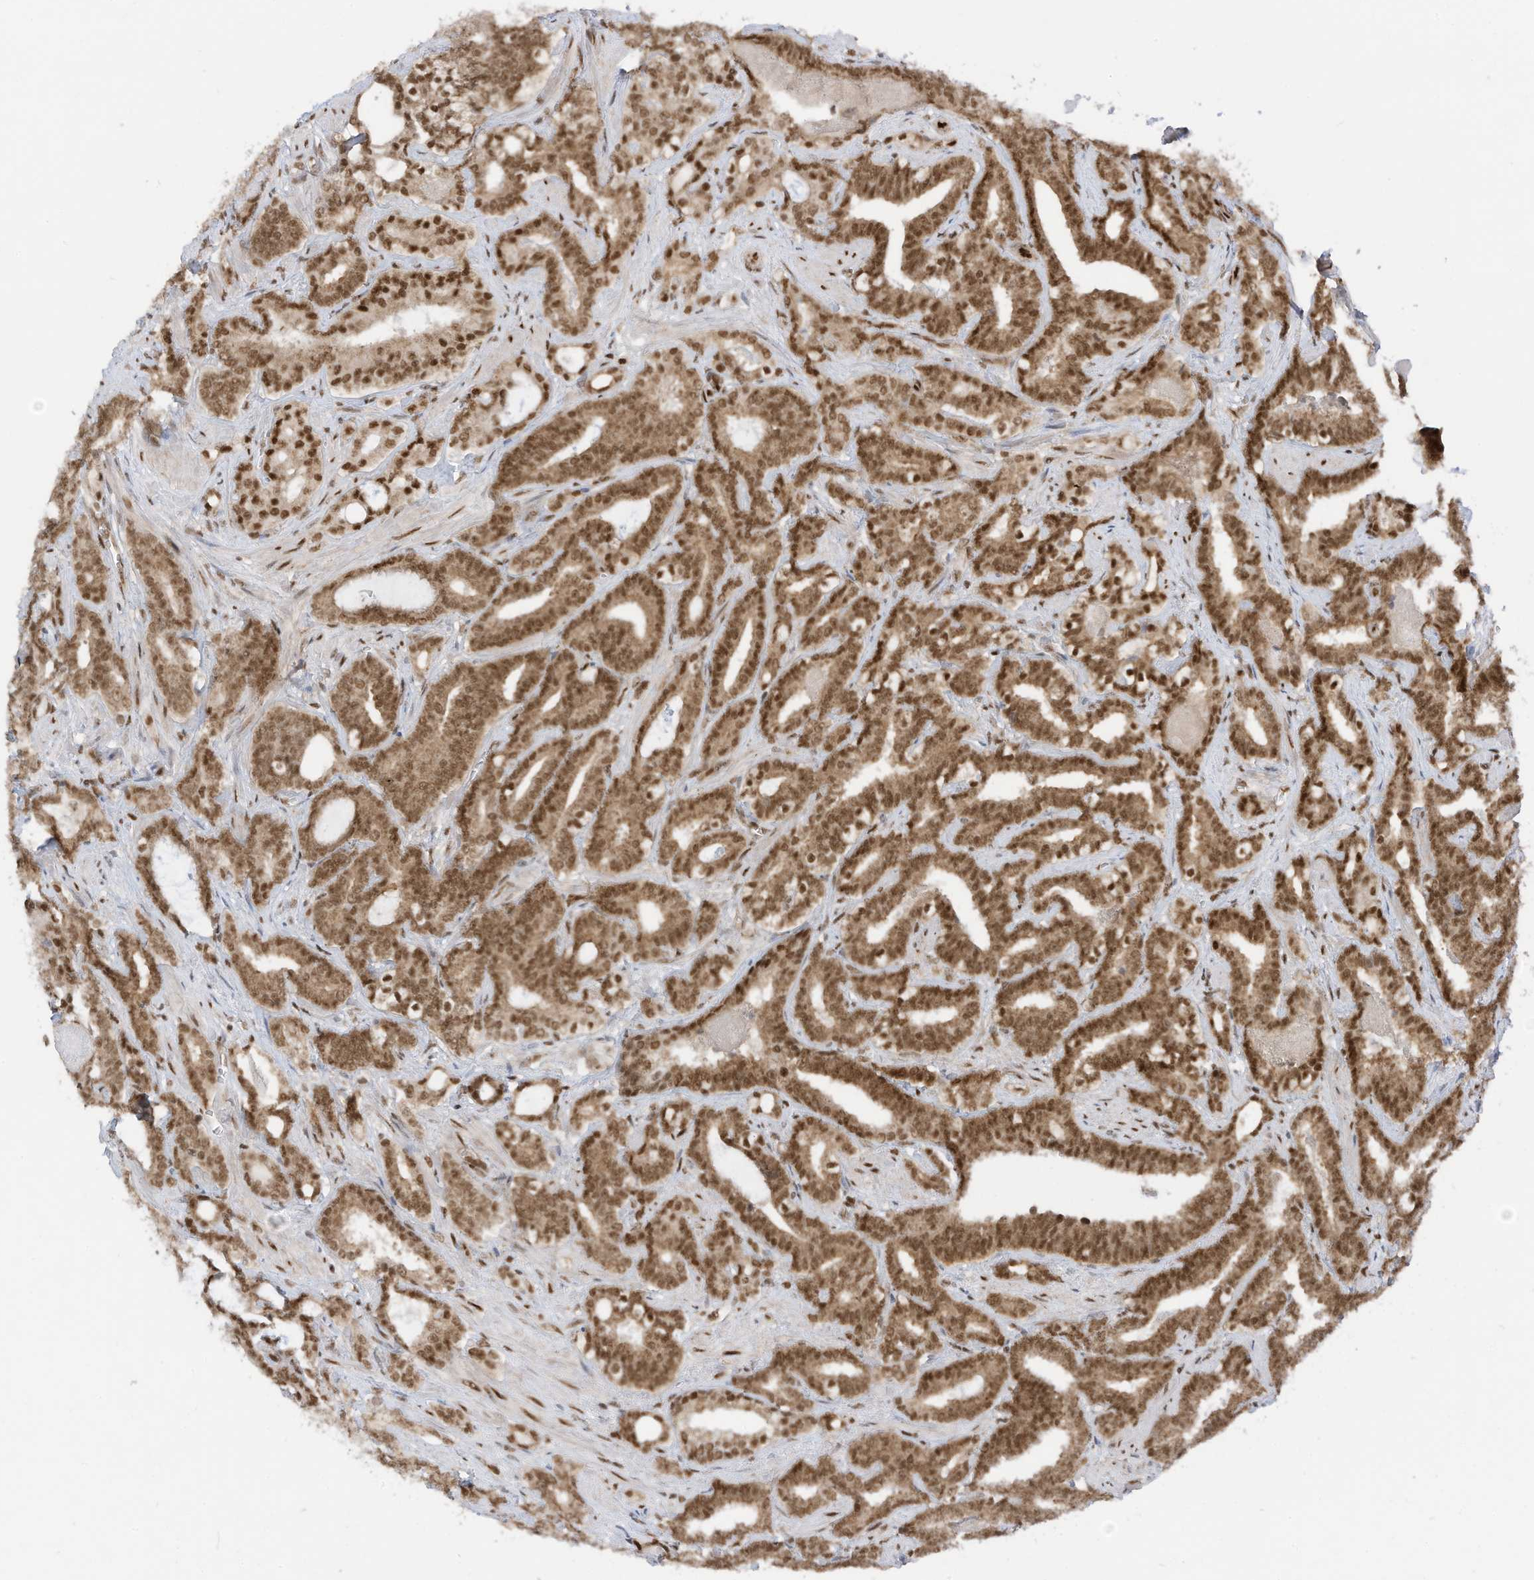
{"staining": {"intensity": "moderate", "quantity": ">75%", "location": "cytoplasmic/membranous,nuclear"}, "tissue": "prostate cancer", "cell_type": "Tumor cells", "image_type": "cancer", "snomed": [{"axis": "morphology", "description": "Adenocarcinoma, High grade"}, {"axis": "topography", "description": "Prostate and seminal vesicle, NOS"}], "caption": "This is an image of IHC staining of prostate cancer, which shows moderate expression in the cytoplasmic/membranous and nuclear of tumor cells.", "gene": "AURKAIP1", "patient": {"sex": "male", "age": 67}}